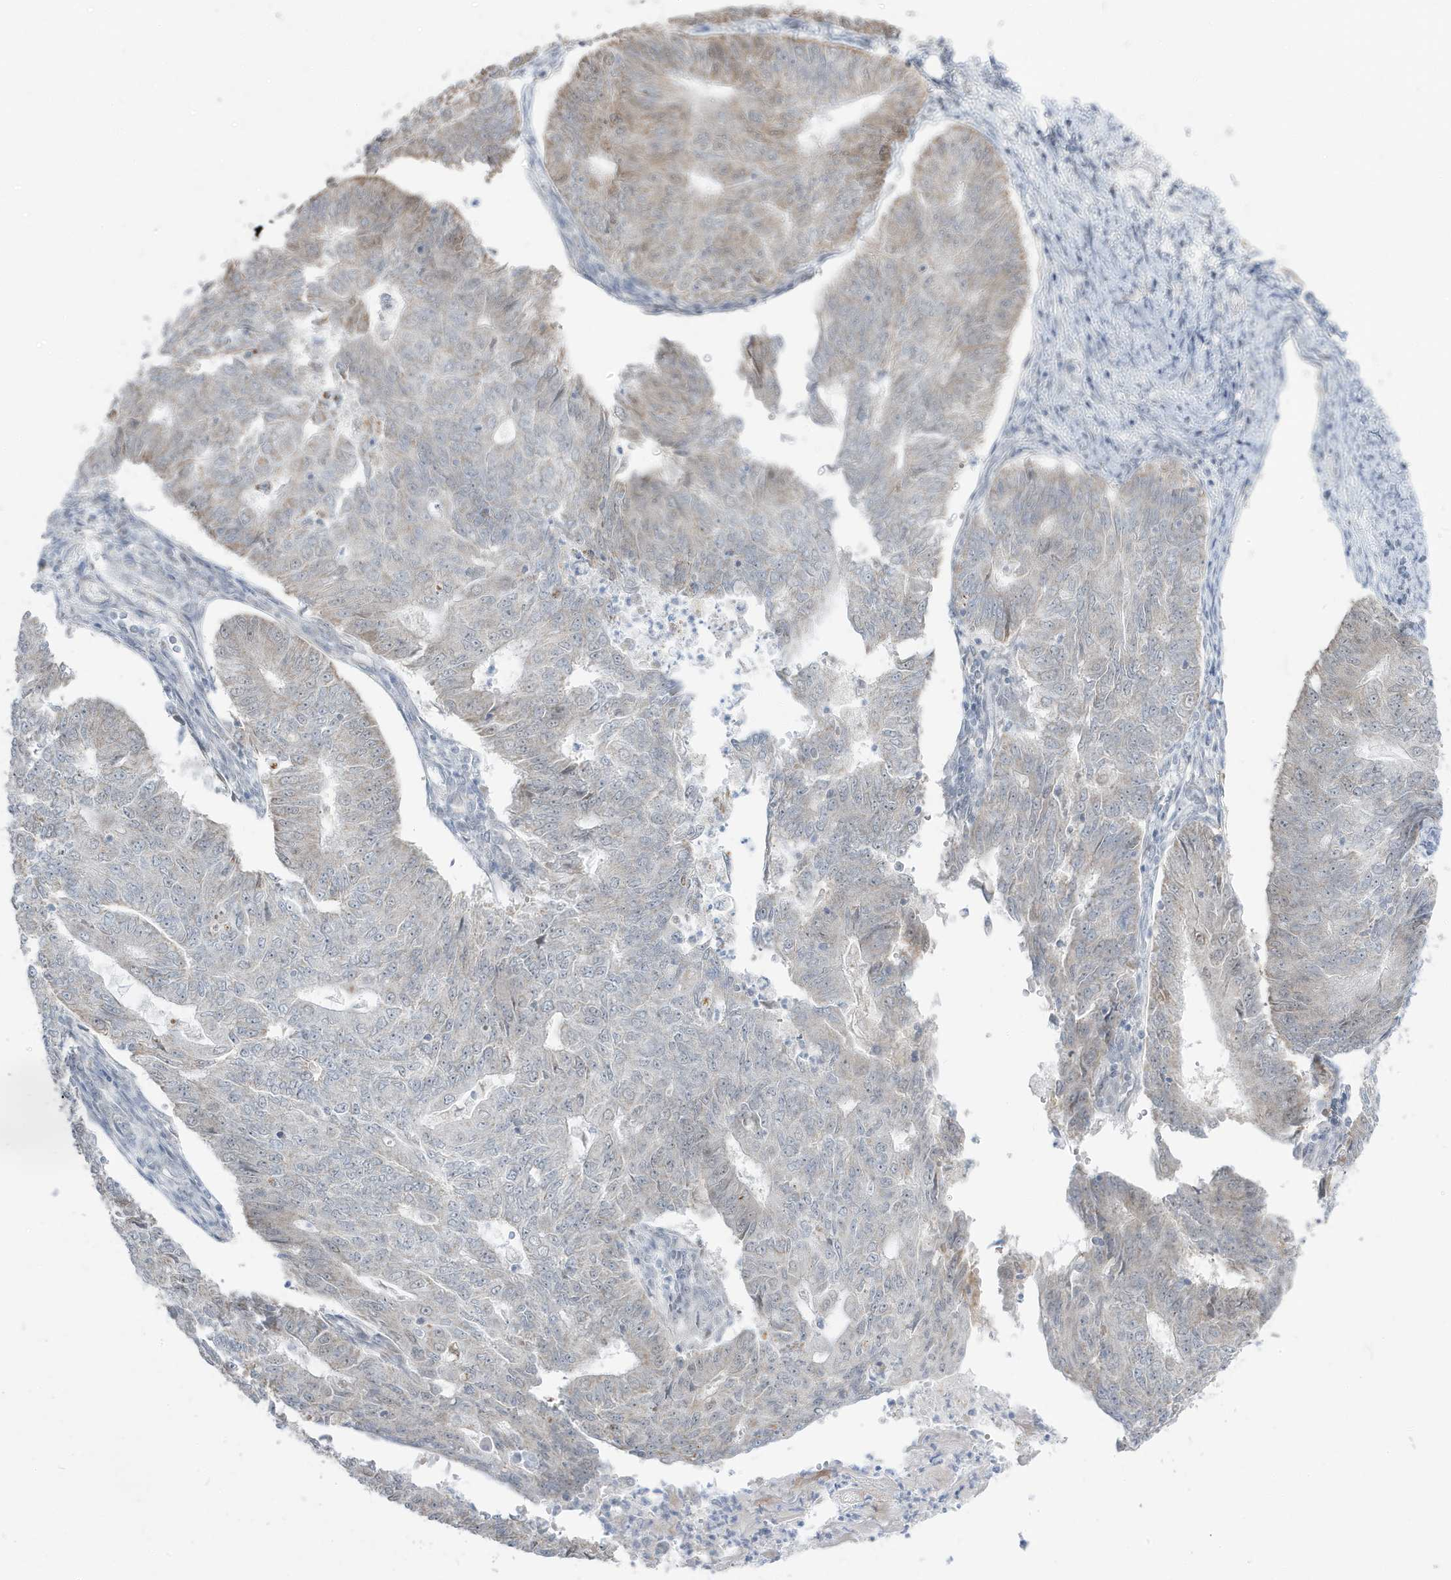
{"staining": {"intensity": "weak", "quantity": "<25%", "location": "cytoplasmic/membranous"}, "tissue": "endometrial cancer", "cell_type": "Tumor cells", "image_type": "cancer", "snomed": [{"axis": "morphology", "description": "Adenocarcinoma, NOS"}, {"axis": "topography", "description": "Endometrium"}], "caption": "A high-resolution micrograph shows IHC staining of endometrial adenocarcinoma, which exhibits no significant expression in tumor cells.", "gene": "TSEN15", "patient": {"sex": "female", "age": 32}}